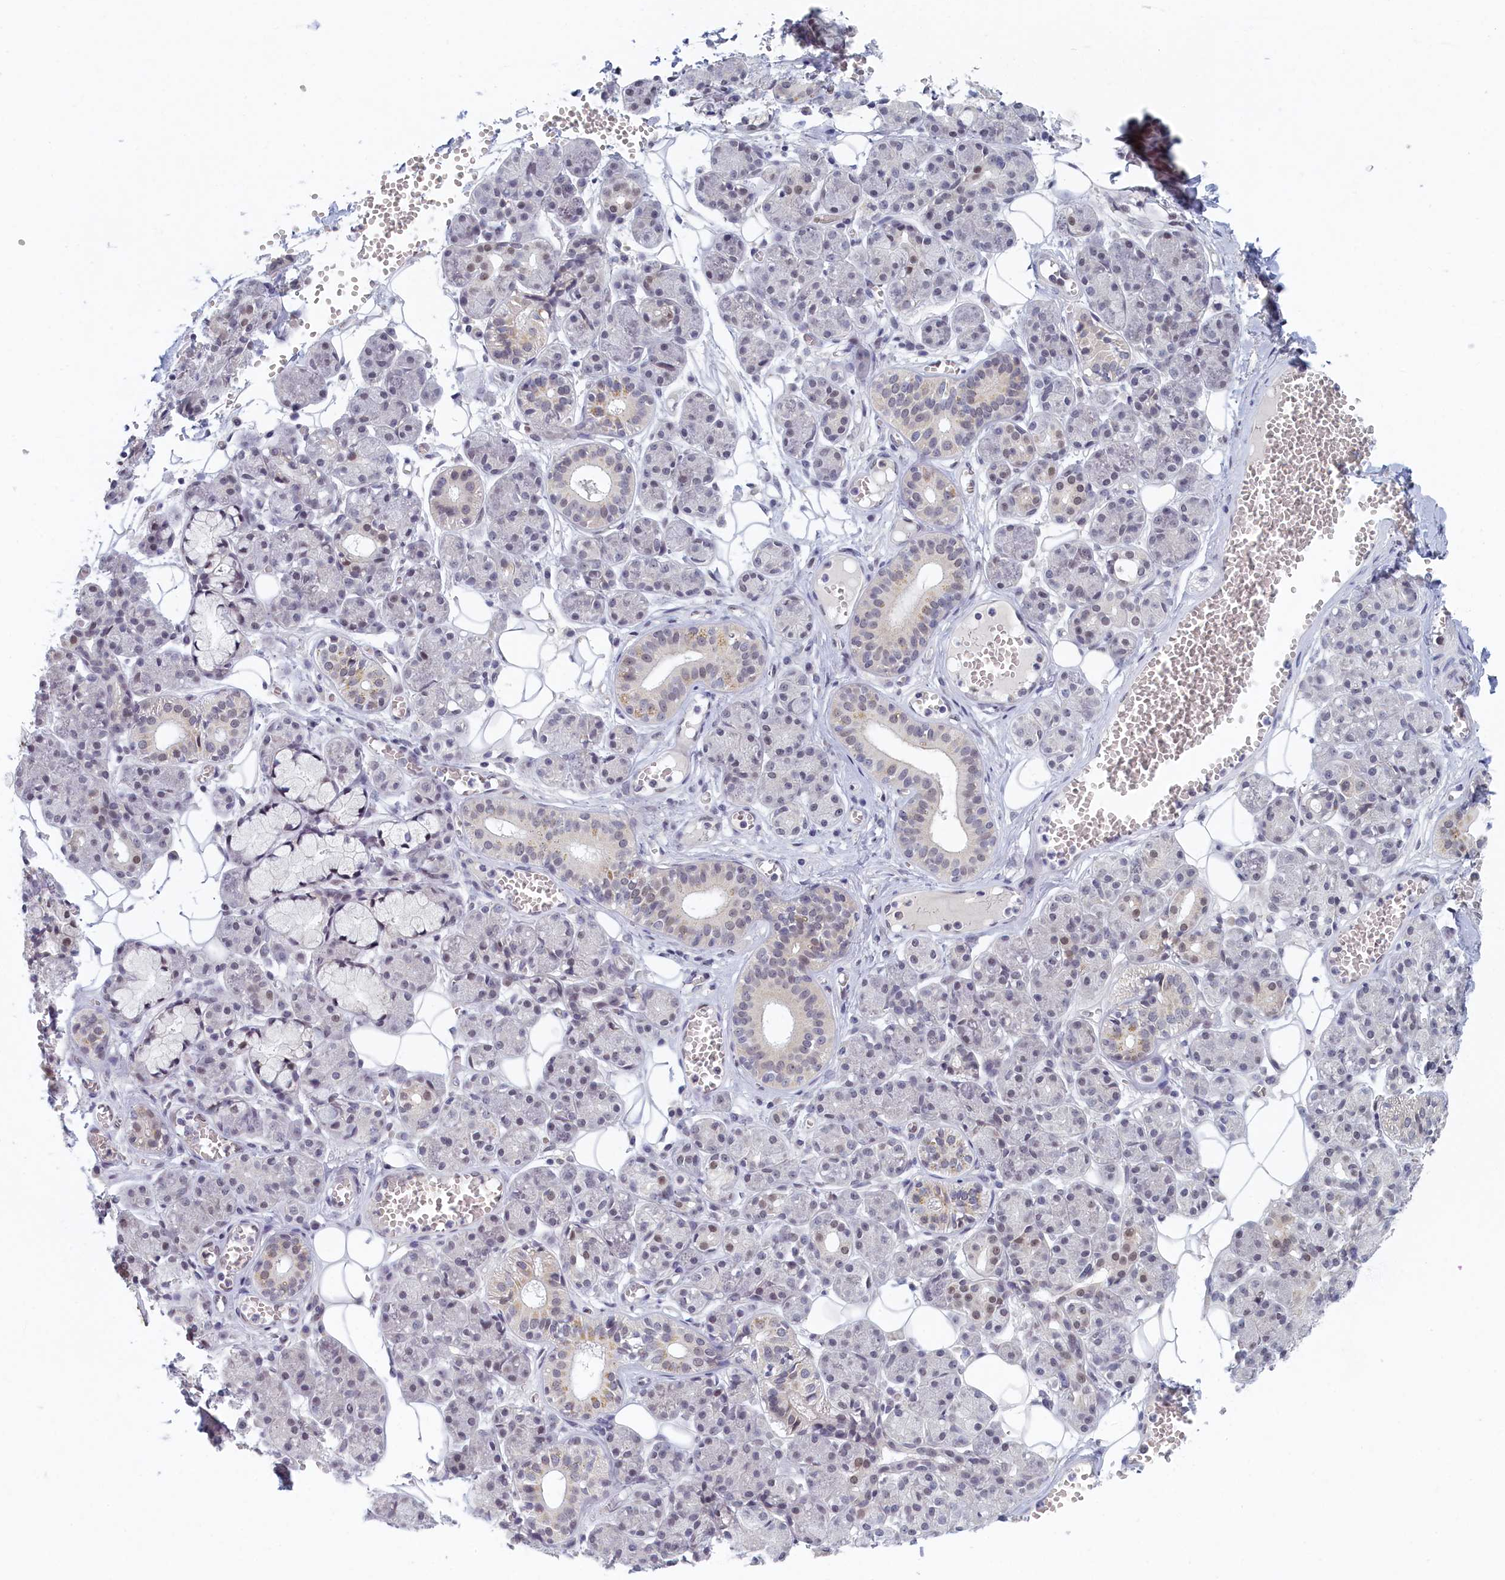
{"staining": {"intensity": "weak", "quantity": "<25%", "location": "nuclear"}, "tissue": "salivary gland", "cell_type": "Glandular cells", "image_type": "normal", "snomed": [{"axis": "morphology", "description": "Normal tissue, NOS"}, {"axis": "topography", "description": "Salivary gland"}], "caption": "IHC histopathology image of normal salivary gland: salivary gland stained with DAB reveals no significant protein positivity in glandular cells.", "gene": "DNAJC17", "patient": {"sex": "male", "age": 63}}